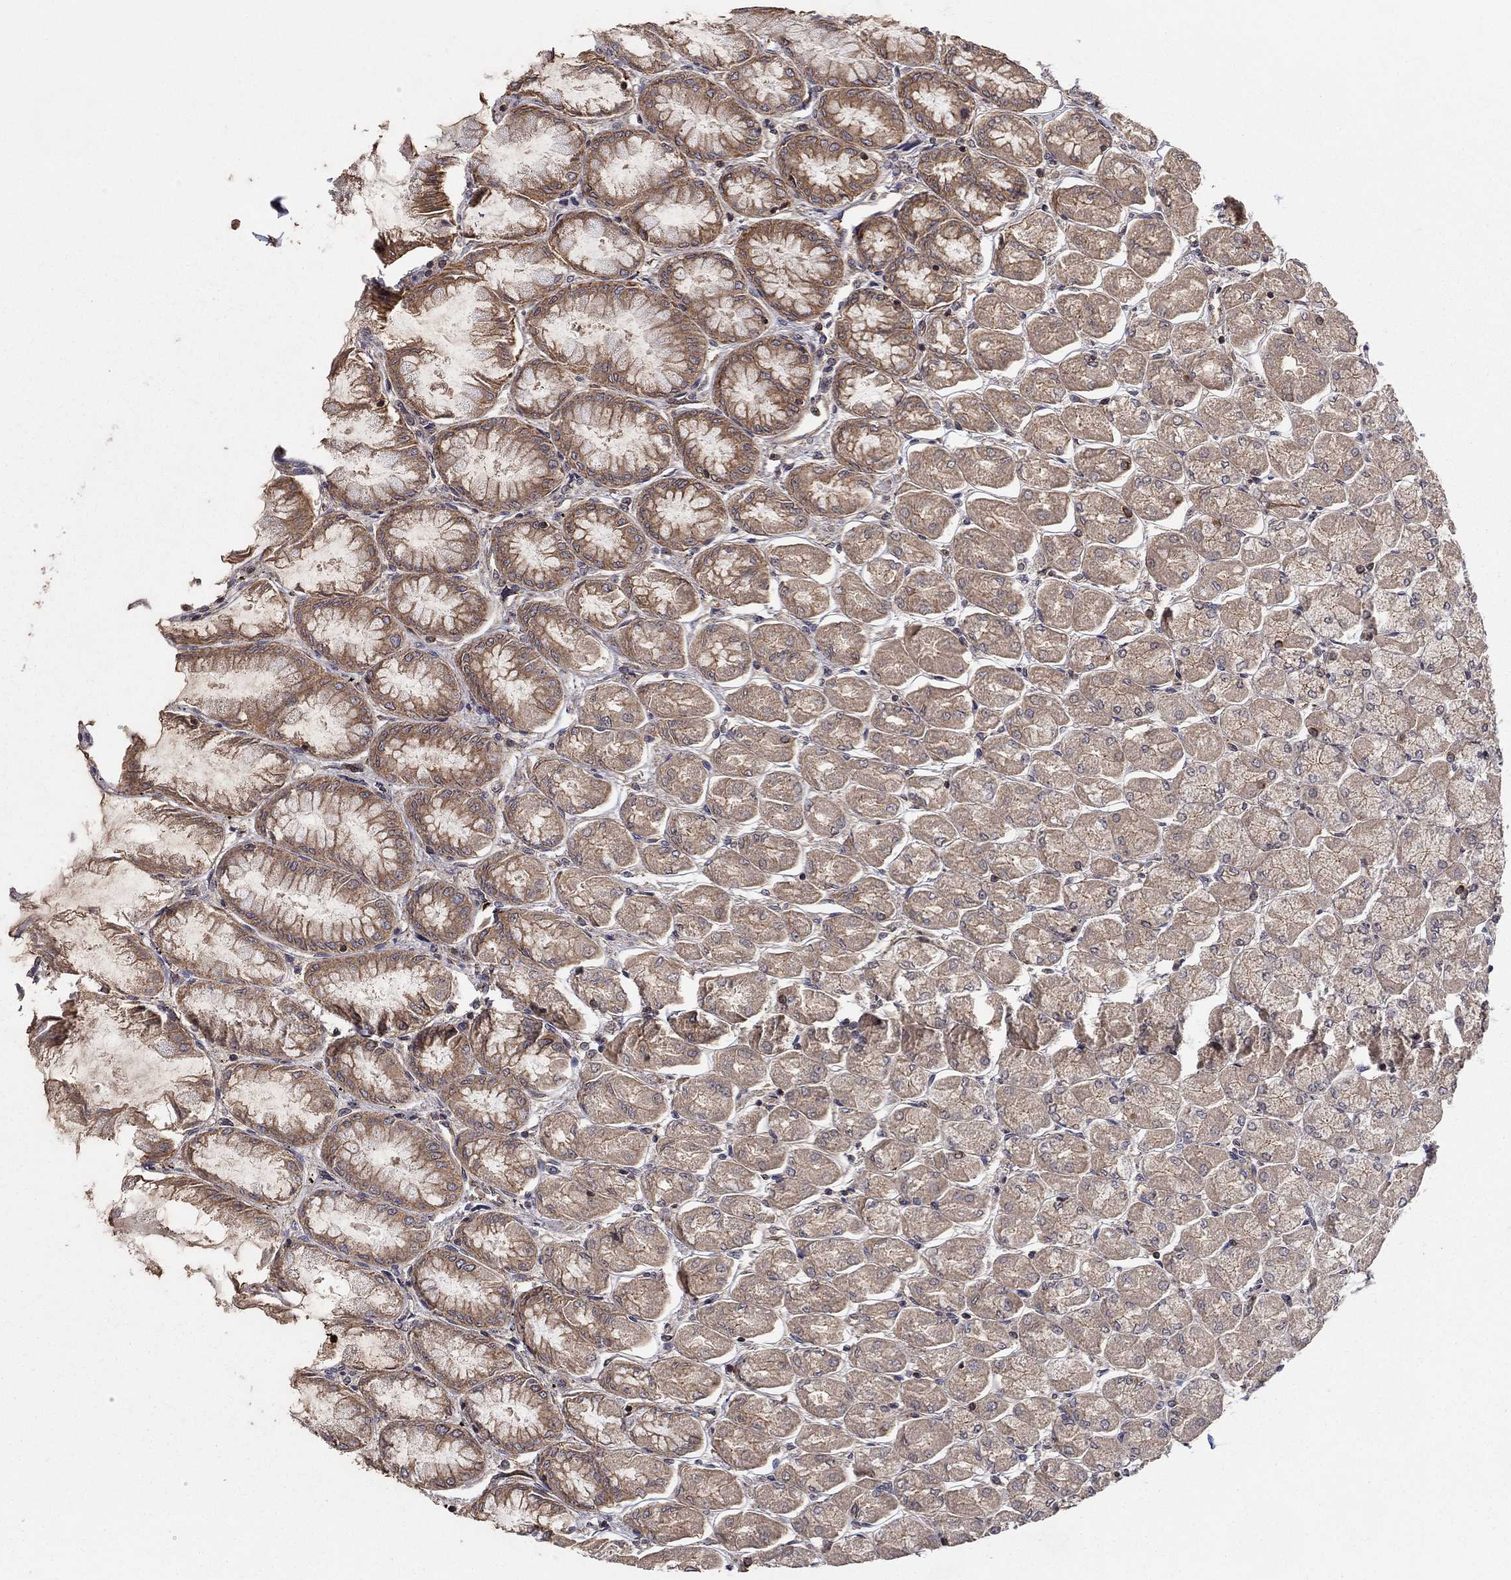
{"staining": {"intensity": "strong", "quantity": "25%-75%", "location": "cytoplasmic/membranous"}, "tissue": "stomach", "cell_type": "Glandular cells", "image_type": "normal", "snomed": [{"axis": "morphology", "description": "Normal tissue, NOS"}, {"axis": "topography", "description": "Stomach, upper"}], "caption": "Immunohistochemical staining of normal stomach demonstrates 25%-75% levels of strong cytoplasmic/membranous protein staining in about 25%-75% of glandular cells. (DAB IHC, brown staining for protein, blue staining for nuclei).", "gene": "BMERB1", "patient": {"sex": "male", "age": 60}}